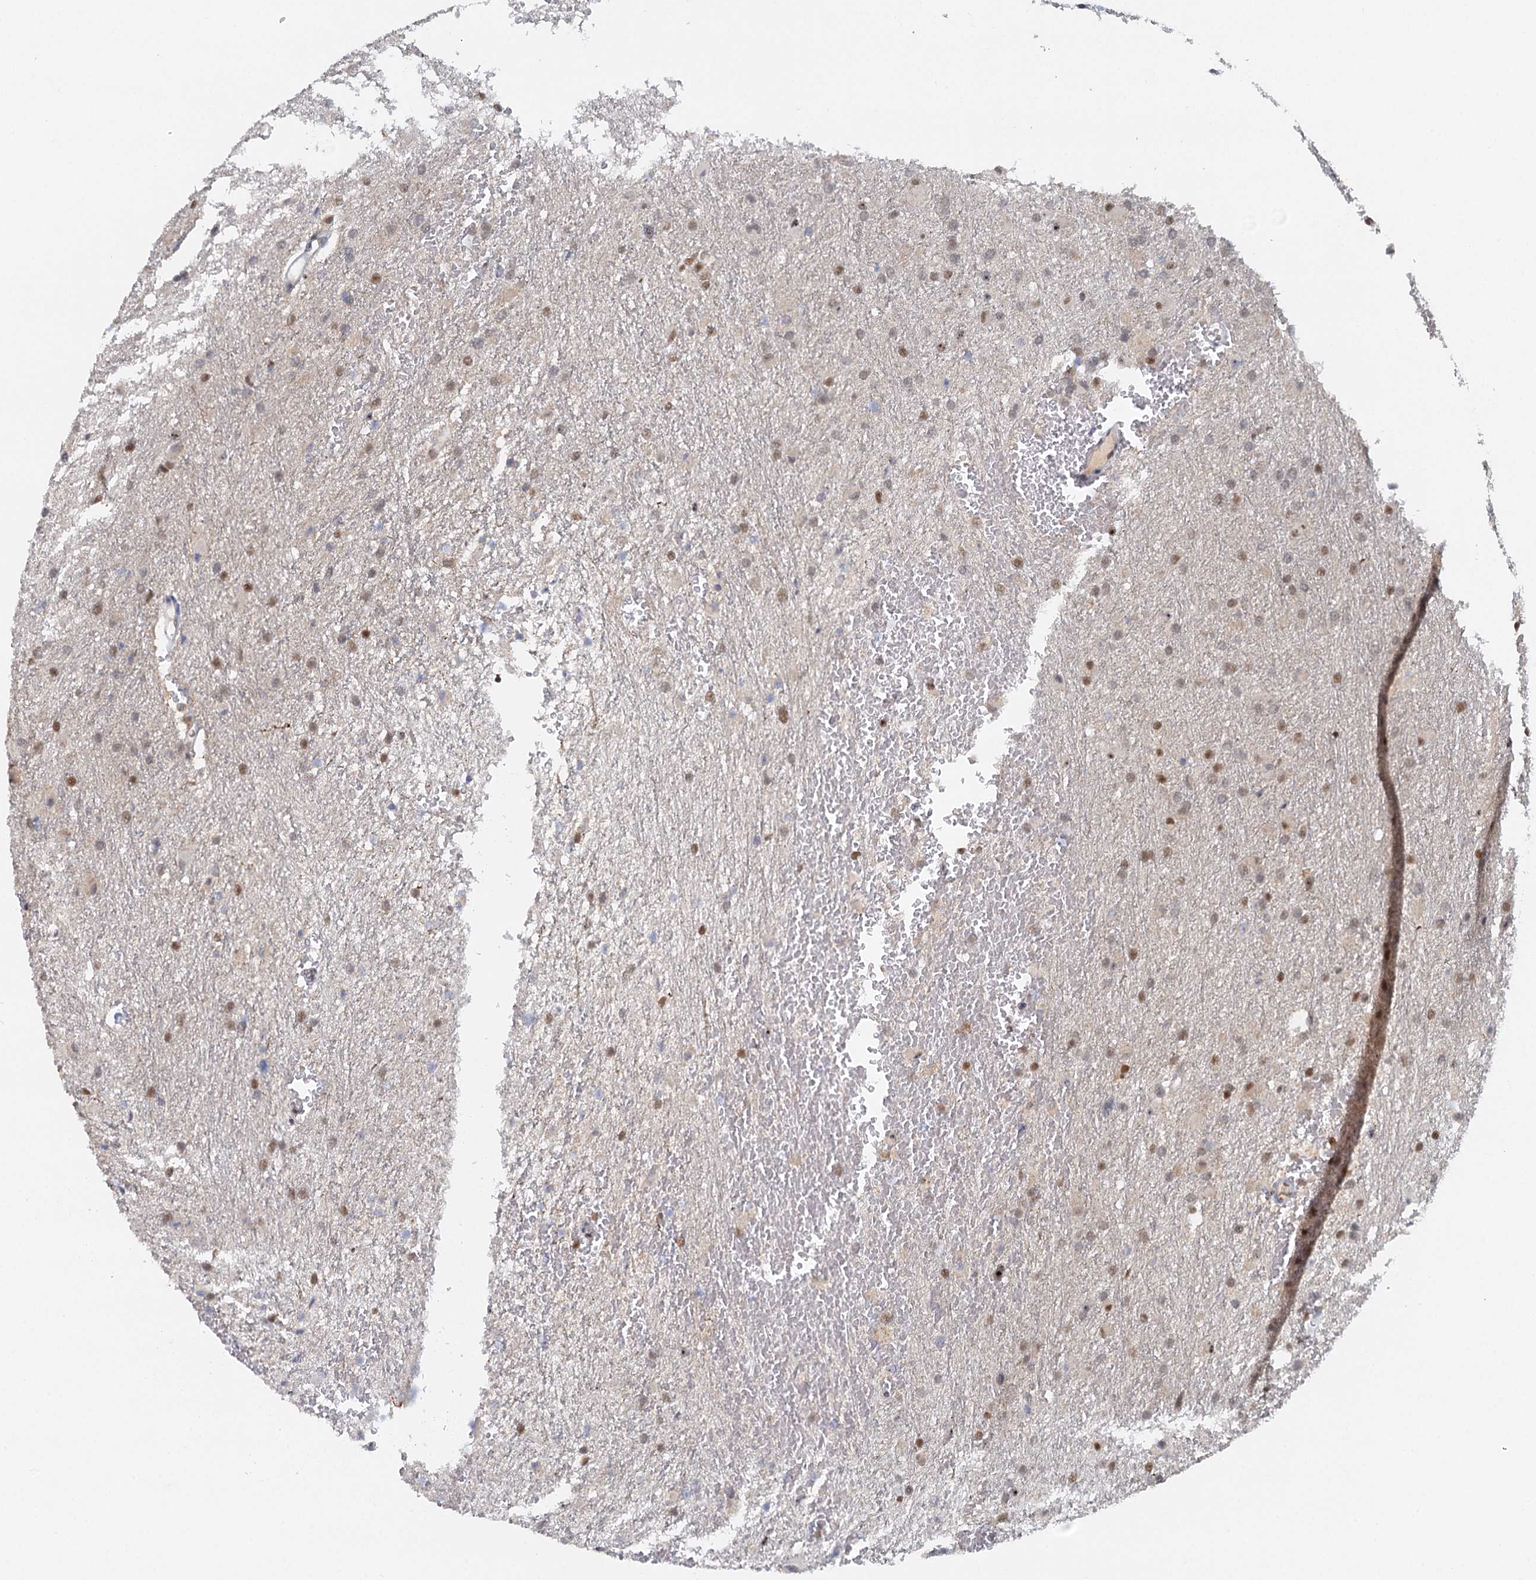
{"staining": {"intensity": "moderate", "quantity": "25%-75%", "location": "nuclear"}, "tissue": "glioma", "cell_type": "Tumor cells", "image_type": "cancer", "snomed": [{"axis": "morphology", "description": "Glioma, malignant, High grade"}, {"axis": "topography", "description": "Cerebral cortex"}], "caption": "Tumor cells exhibit medium levels of moderate nuclear positivity in about 25%-75% of cells in human glioma.", "gene": "GPATCH11", "patient": {"sex": "female", "age": 36}}